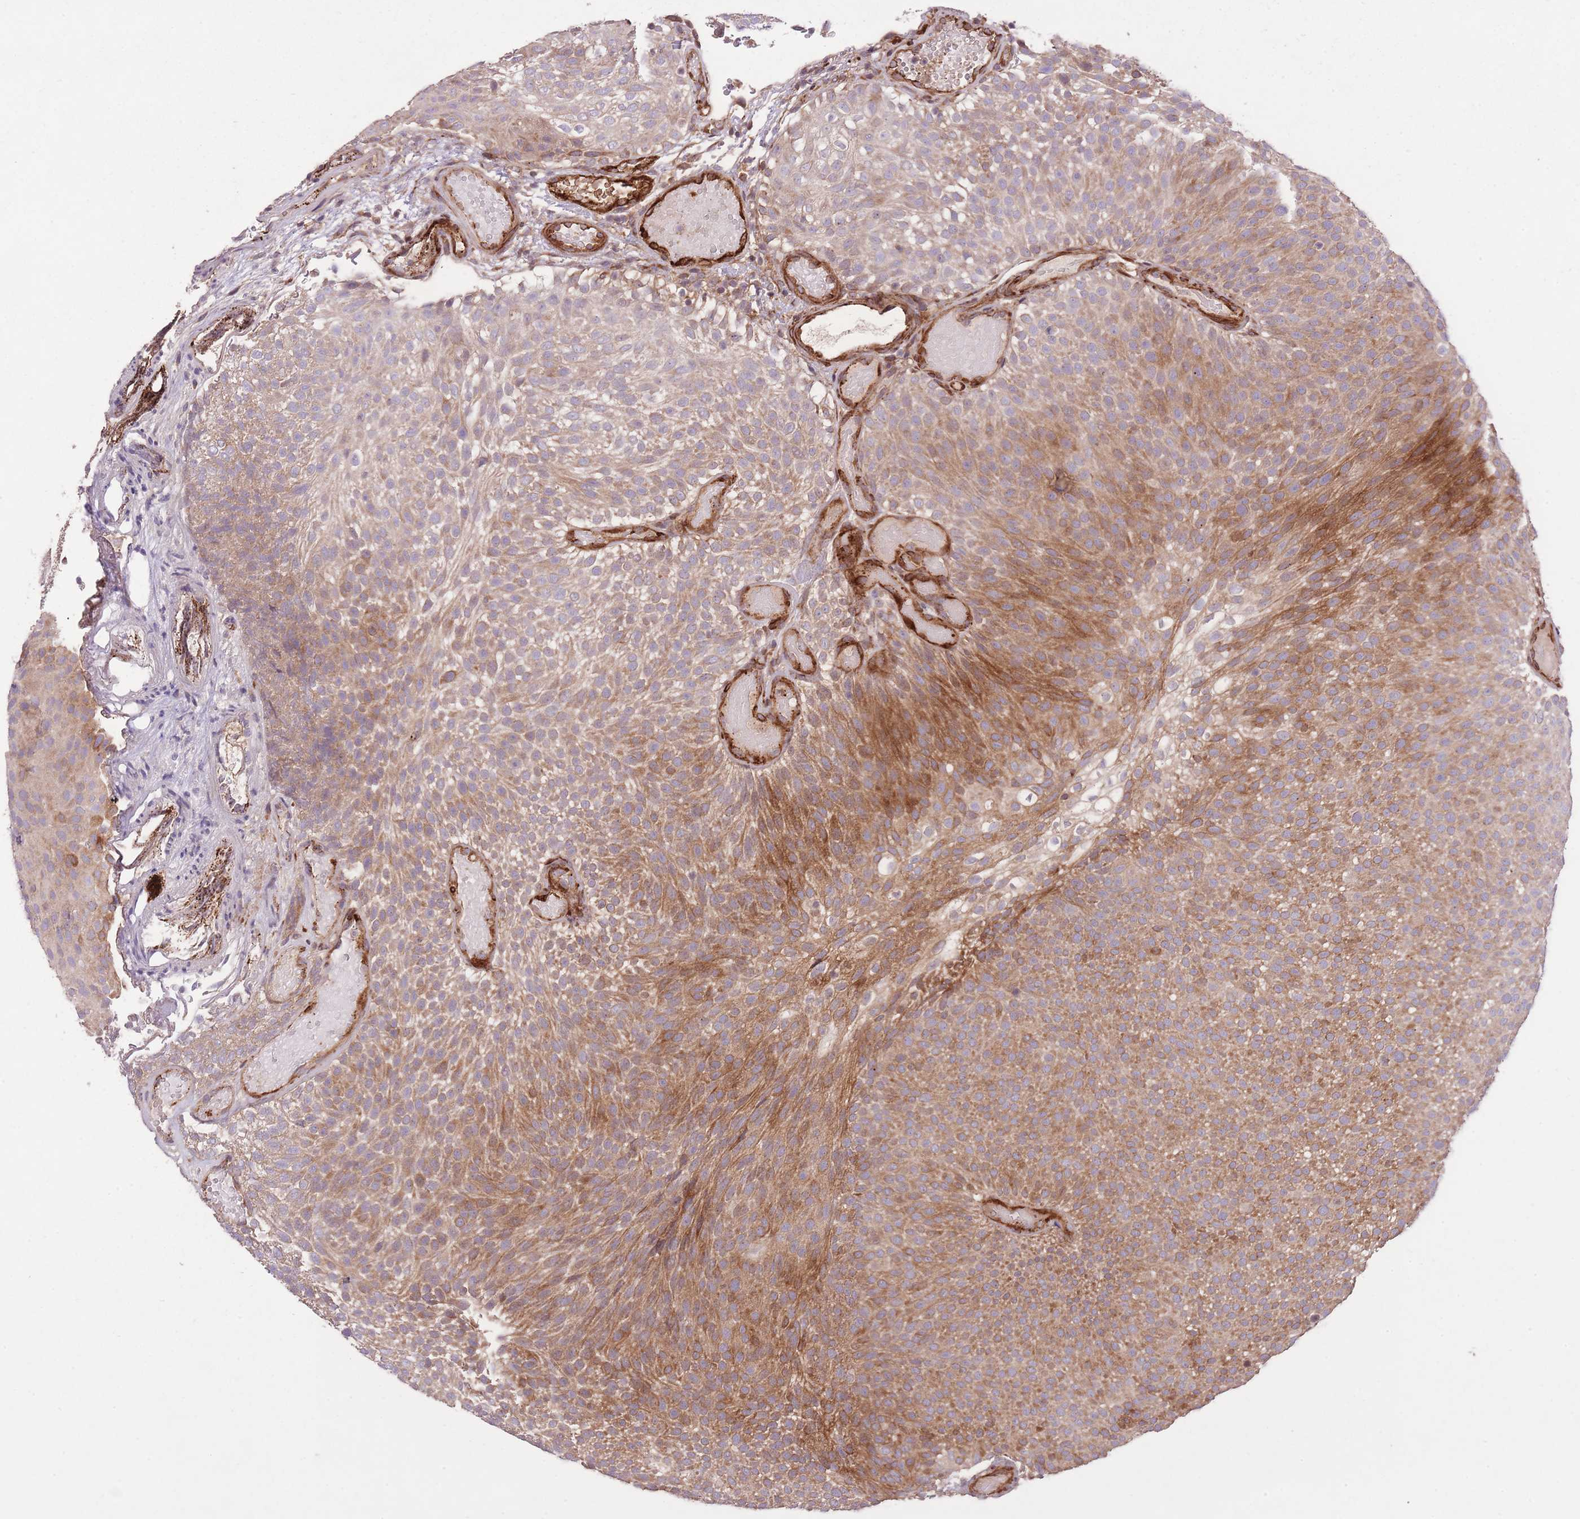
{"staining": {"intensity": "moderate", "quantity": ">75%", "location": "cytoplasmic/membranous"}, "tissue": "urothelial cancer", "cell_type": "Tumor cells", "image_type": "cancer", "snomed": [{"axis": "morphology", "description": "Urothelial carcinoma, Low grade"}, {"axis": "topography", "description": "Urinary bladder"}], "caption": "A brown stain highlights moderate cytoplasmic/membranous positivity of a protein in human urothelial carcinoma (low-grade) tumor cells. Using DAB (3,3'-diaminobenzidine) (brown) and hematoxylin (blue) stains, captured at high magnification using brightfield microscopy.", "gene": "CISH", "patient": {"sex": "male", "age": 78}}